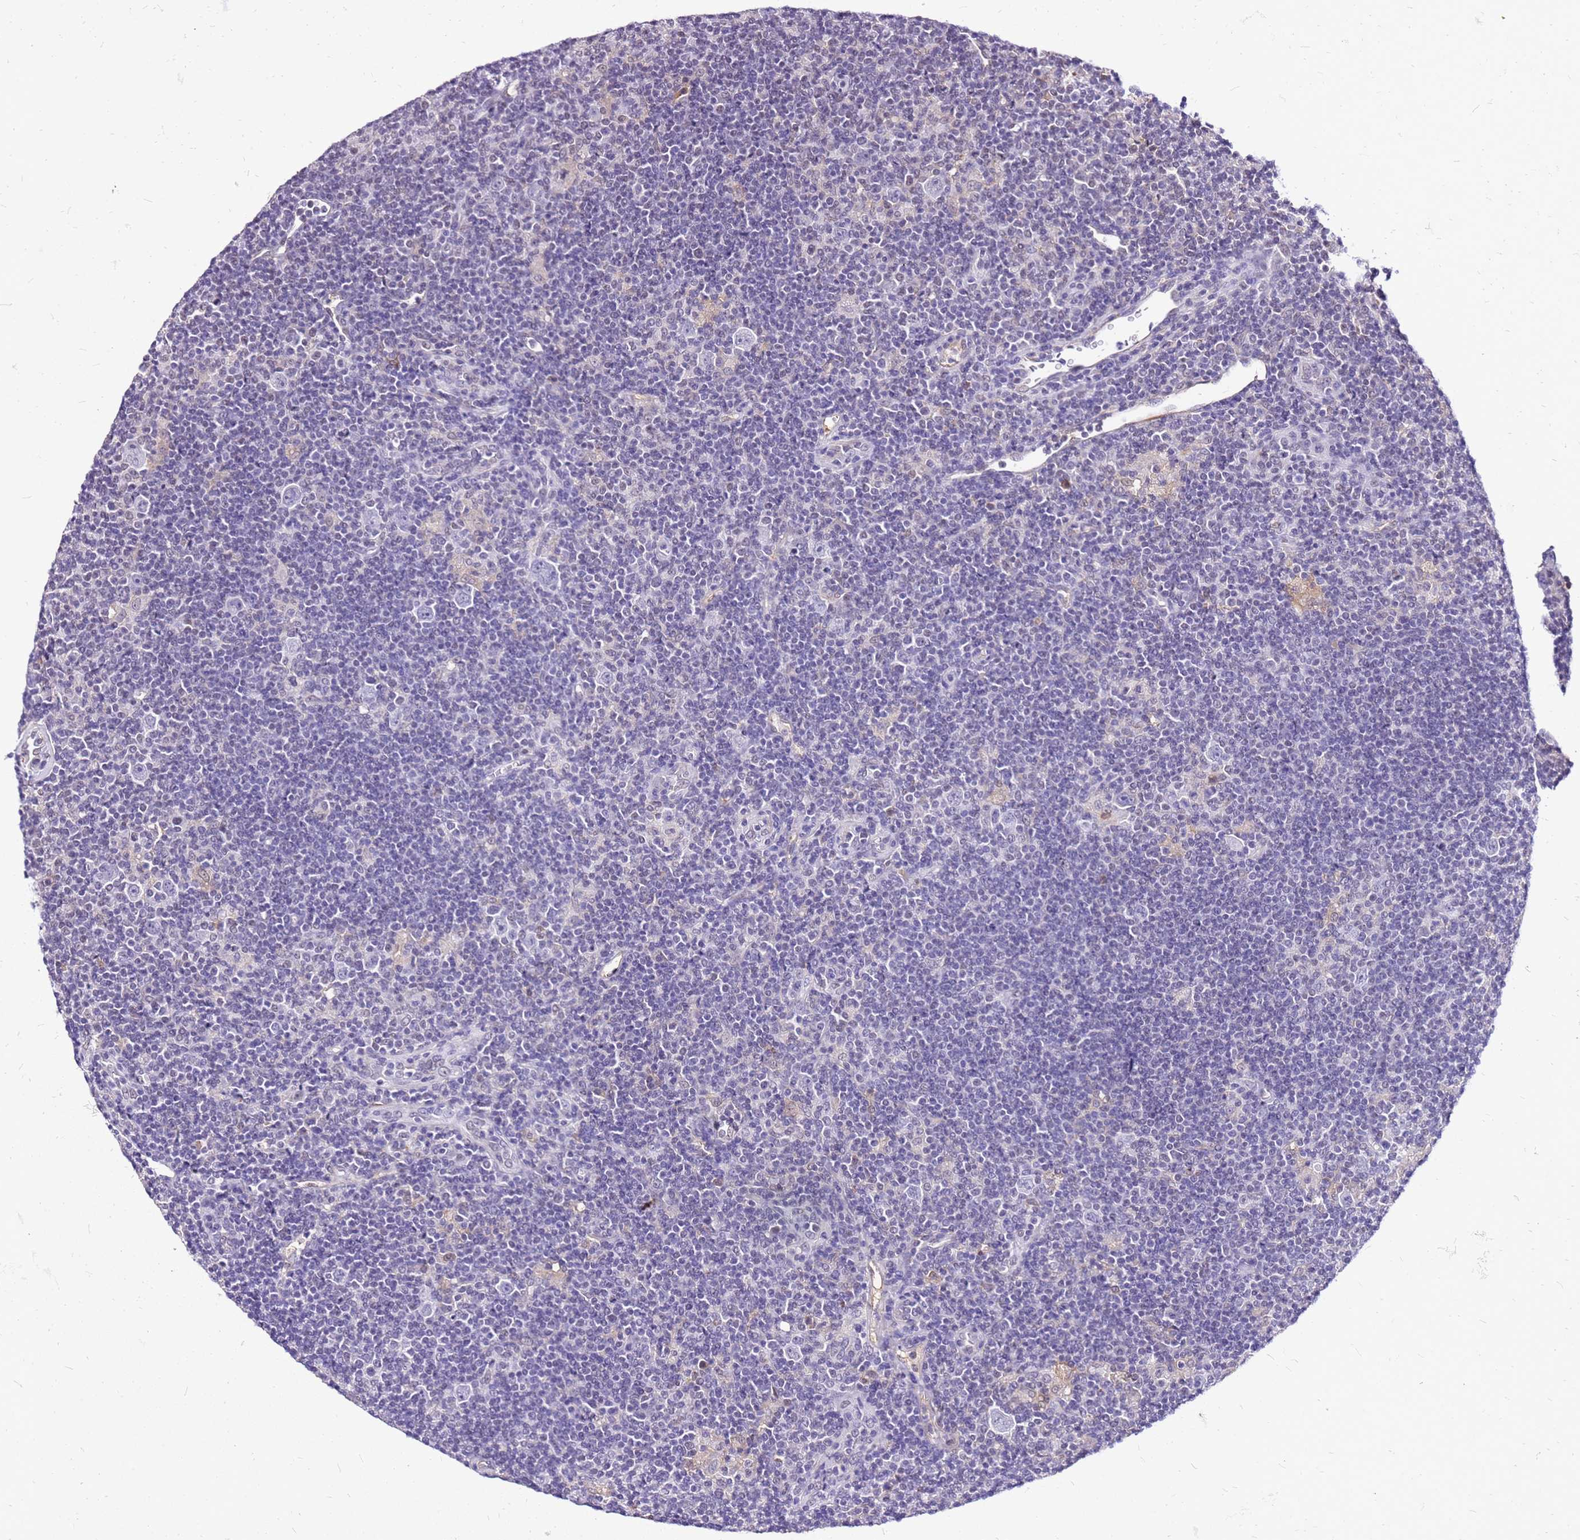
{"staining": {"intensity": "negative", "quantity": "none", "location": "none"}, "tissue": "lymphoma", "cell_type": "Tumor cells", "image_type": "cancer", "snomed": [{"axis": "morphology", "description": "Hodgkin's disease, NOS"}, {"axis": "topography", "description": "Lymph node"}], "caption": "This is an immunohistochemistry (IHC) histopathology image of human lymphoma. There is no expression in tumor cells.", "gene": "ALDH1A3", "patient": {"sex": "female", "age": 57}}